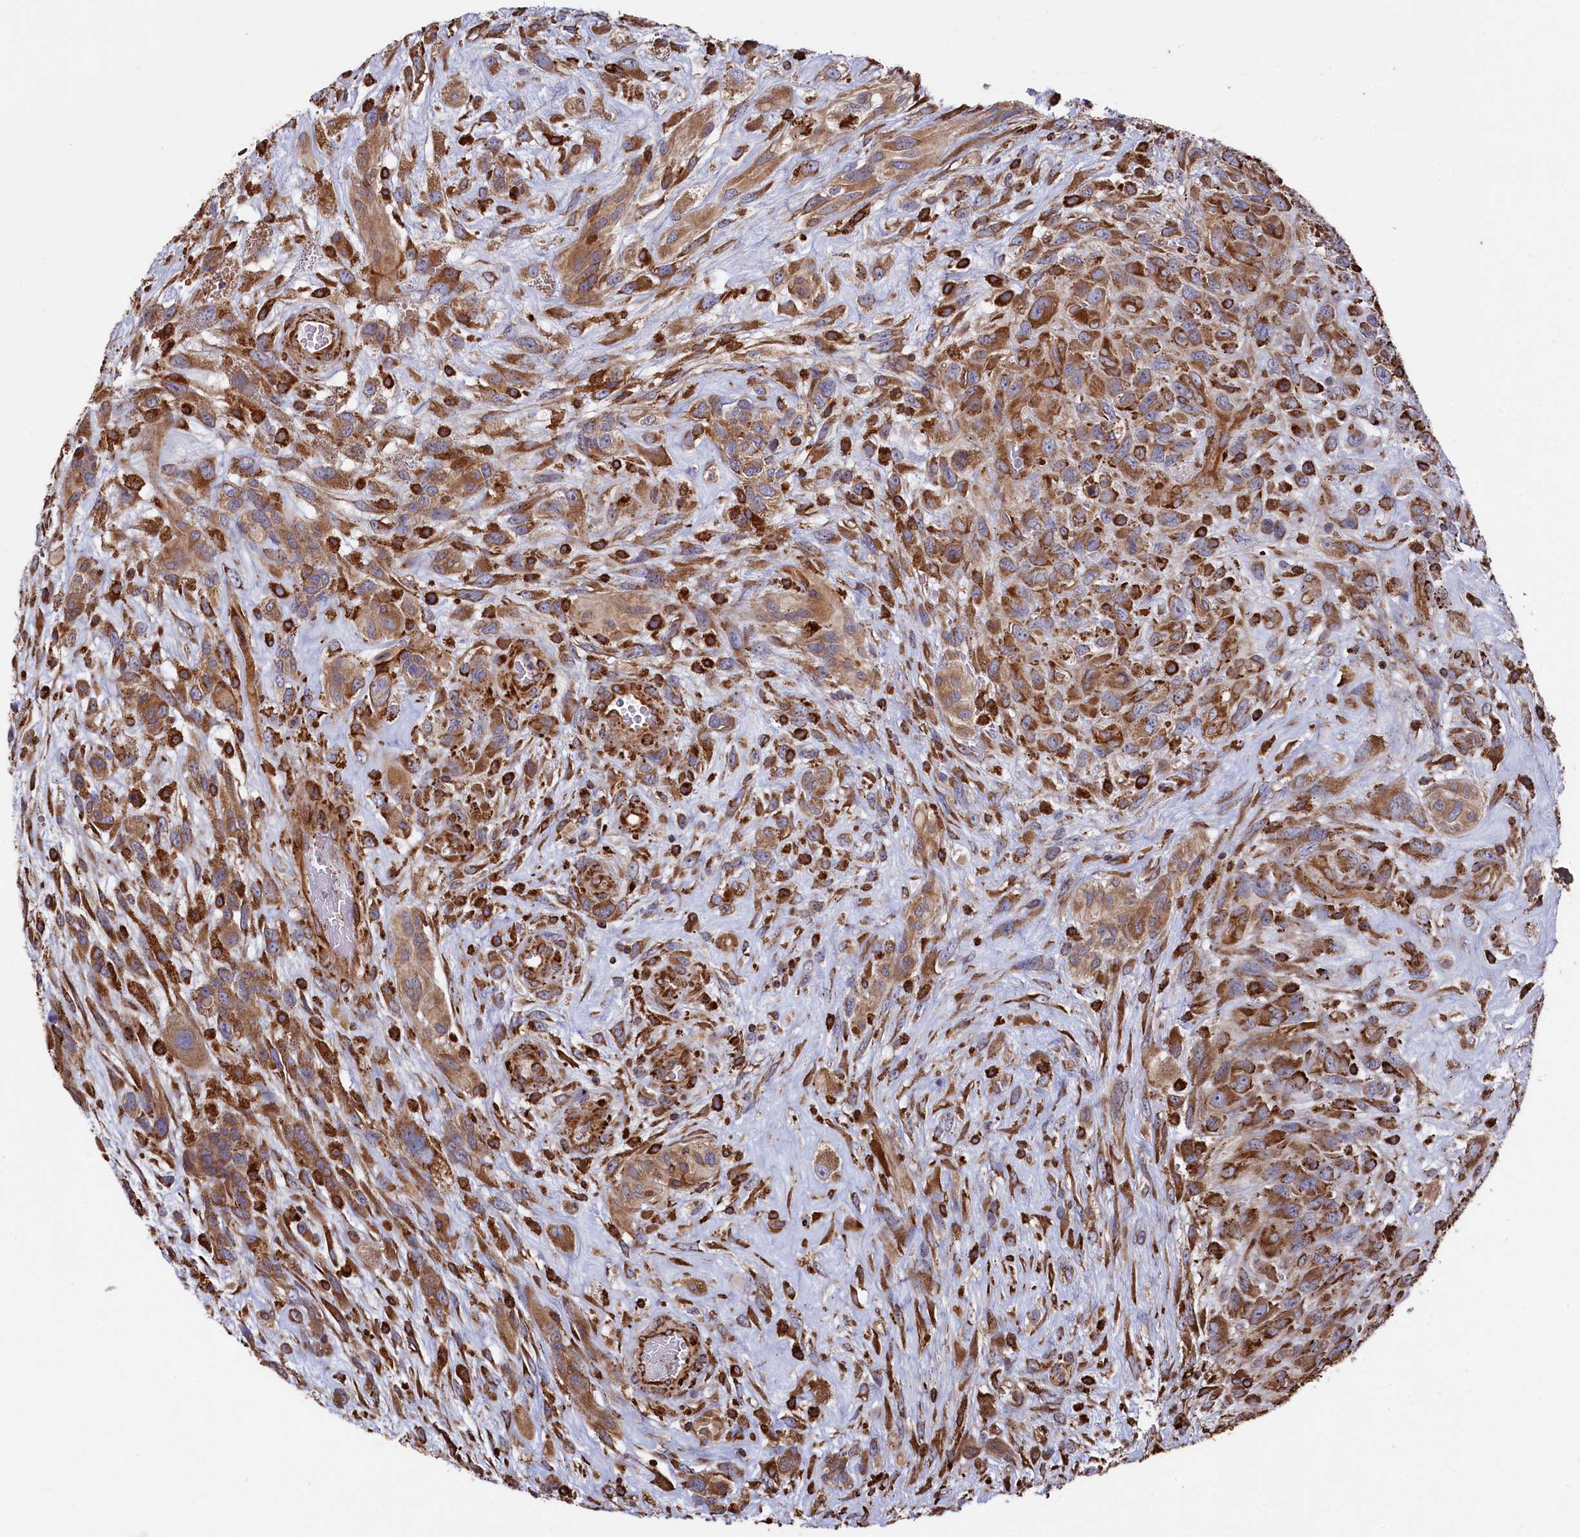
{"staining": {"intensity": "moderate", "quantity": ">75%", "location": "cytoplasmic/membranous"}, "tissue": "glioma", "cell_type": "Tumor cells", "image_type": "cancer", "snomed": [{"axis": "morphology", "description": "Glioma, malignant, High grade"}, {"axis": "topography", "description": "Brain"}], "caption": "Human malignant high-grade glioma stained with a protein marker reveals moderate staining in tumor cells.", "gene": "NEURL1B", "patient": {"sex": "male", "age": 61}}